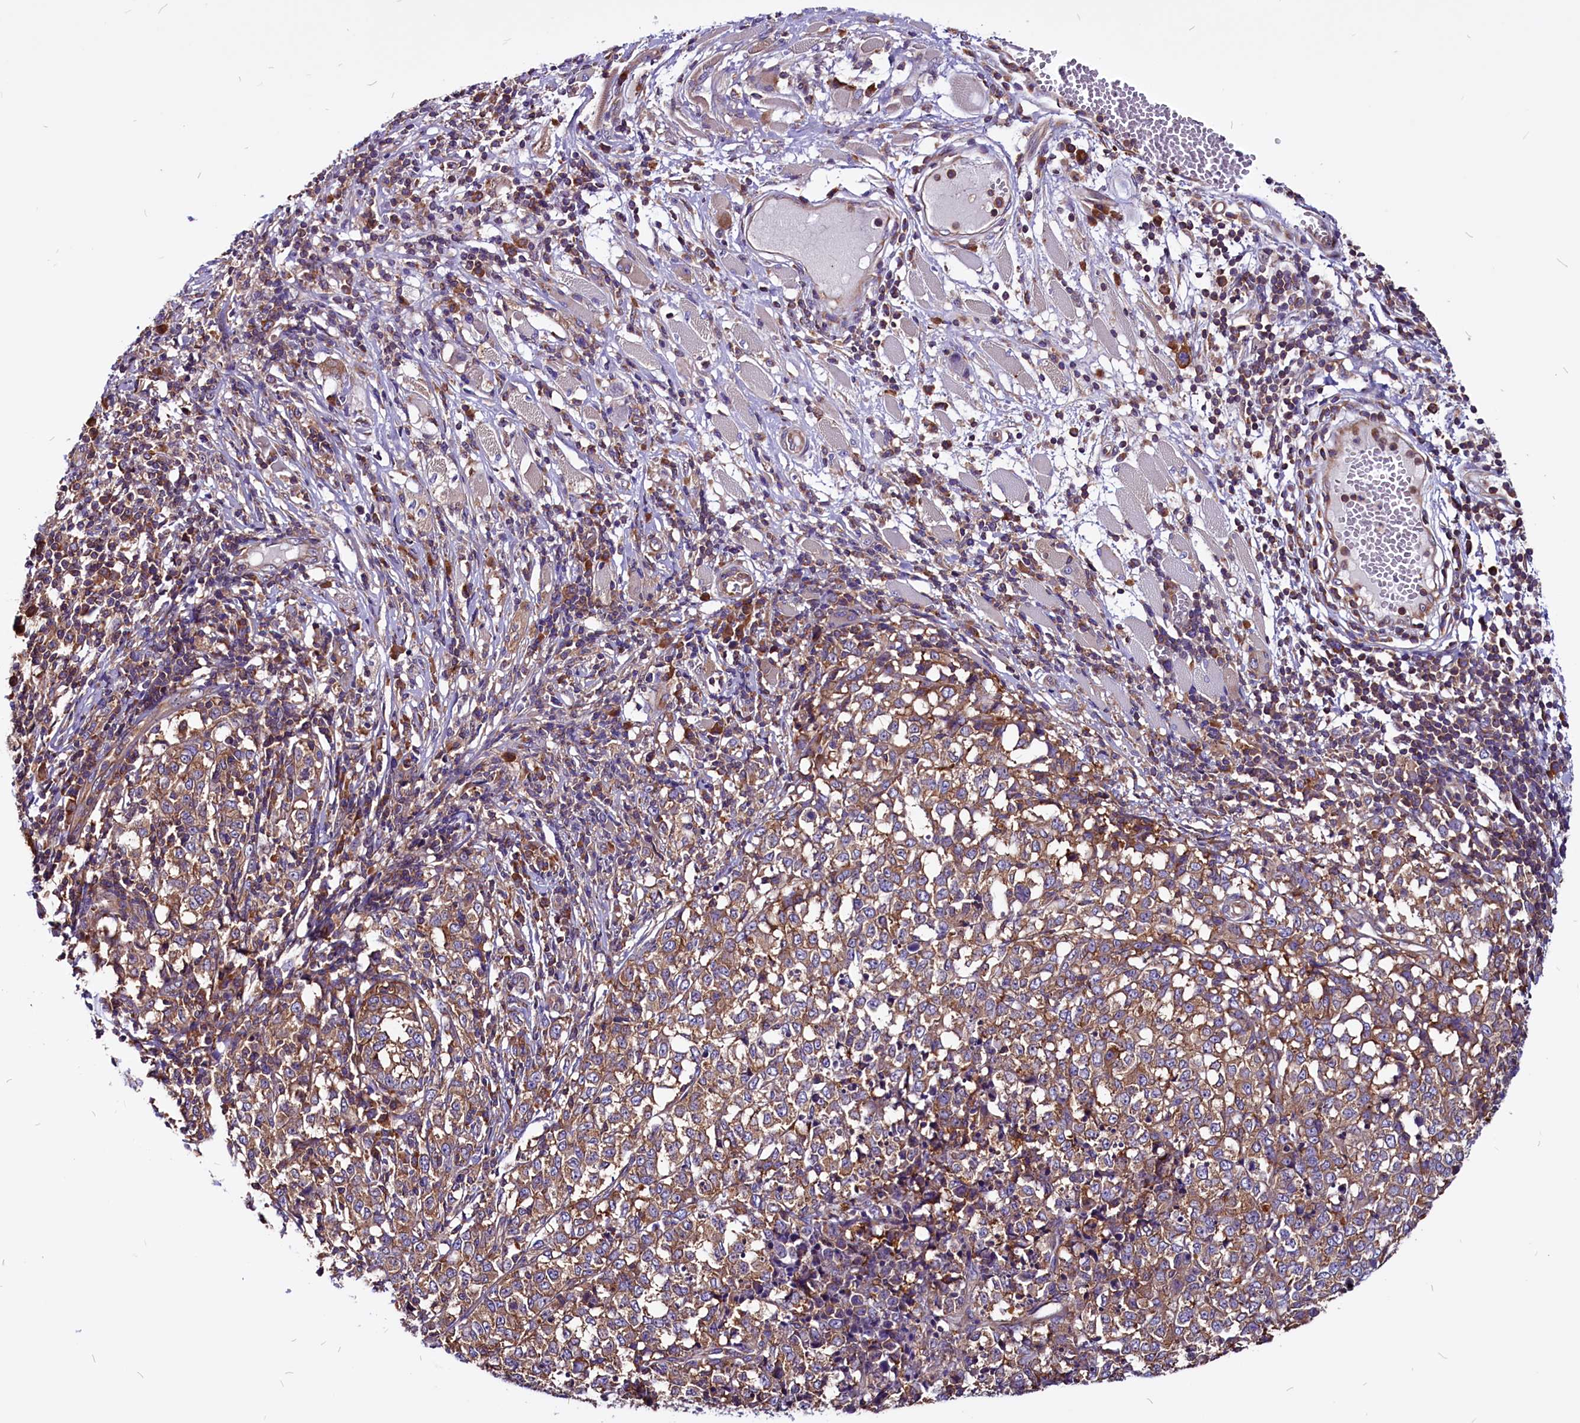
{"staining": {"intensity": "moderate", "quantity": ">75%", "location": "cytoplasmic/membranous"}, "tissue": "melanoma", "cell_type": "Tumor cells", "image_type": "cancer", "snomed": [{"axis": "morphology", "description": "Malignant melanoma, NOS"}, {"axis": "topography", "description": "Skin"}], "caption": "Moderate cytoplasmic/membranous staining for a protein is identified in approximately >75% of tumor cells of melanoma using IHC.", "gene": "EIF3G", "patient": {"sex": "female", "age": 72}}